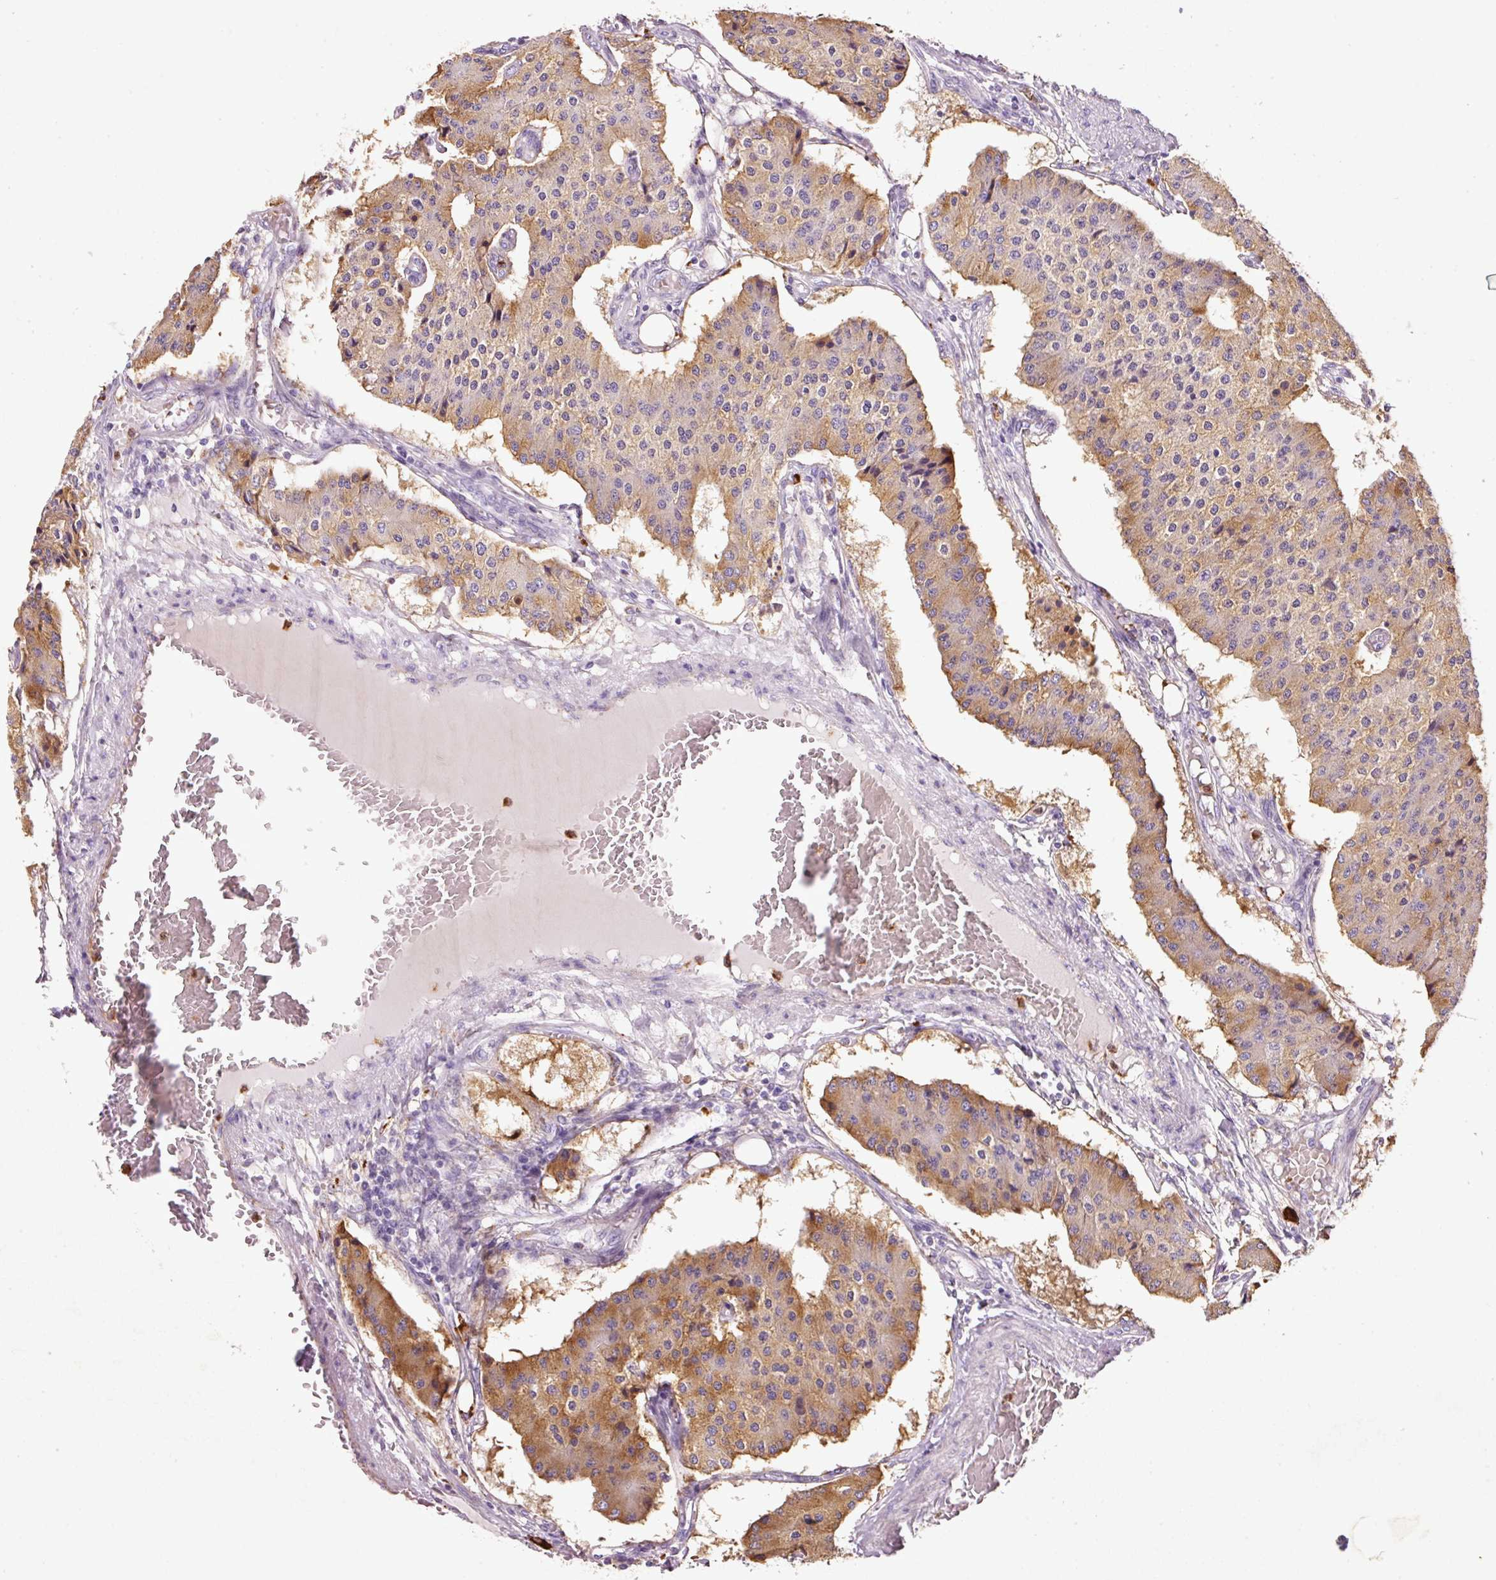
{"staining": {"intensity": "moderate", "quantity": "25%-75%", "location": "cytoplasmic/membranous"}, "tissue": "carcinoid", "cell_type": "Tumor cells", "image_type": "cancer", "snomed": [{"axis": "morphology", "description": "Carcinoid, malignant, NOS"}, {"axis": "topography", "description": "Colon"}], "caption": "Immunohistochemistry (IHC) staining of carcinoid (malignant), which demonstrates medium levels of moderate cytoplasmic/membranous expression in approximately 25%-75% of tumor cells indicating moderate cytoplasmic/membranous protein positivity. The staining was performed using DAB (brown) for protein detection and nuclei were counterstained in hematoxylin (blue).", "gene": "TMC8", "patient": {"sex": "female", "age": 52}}